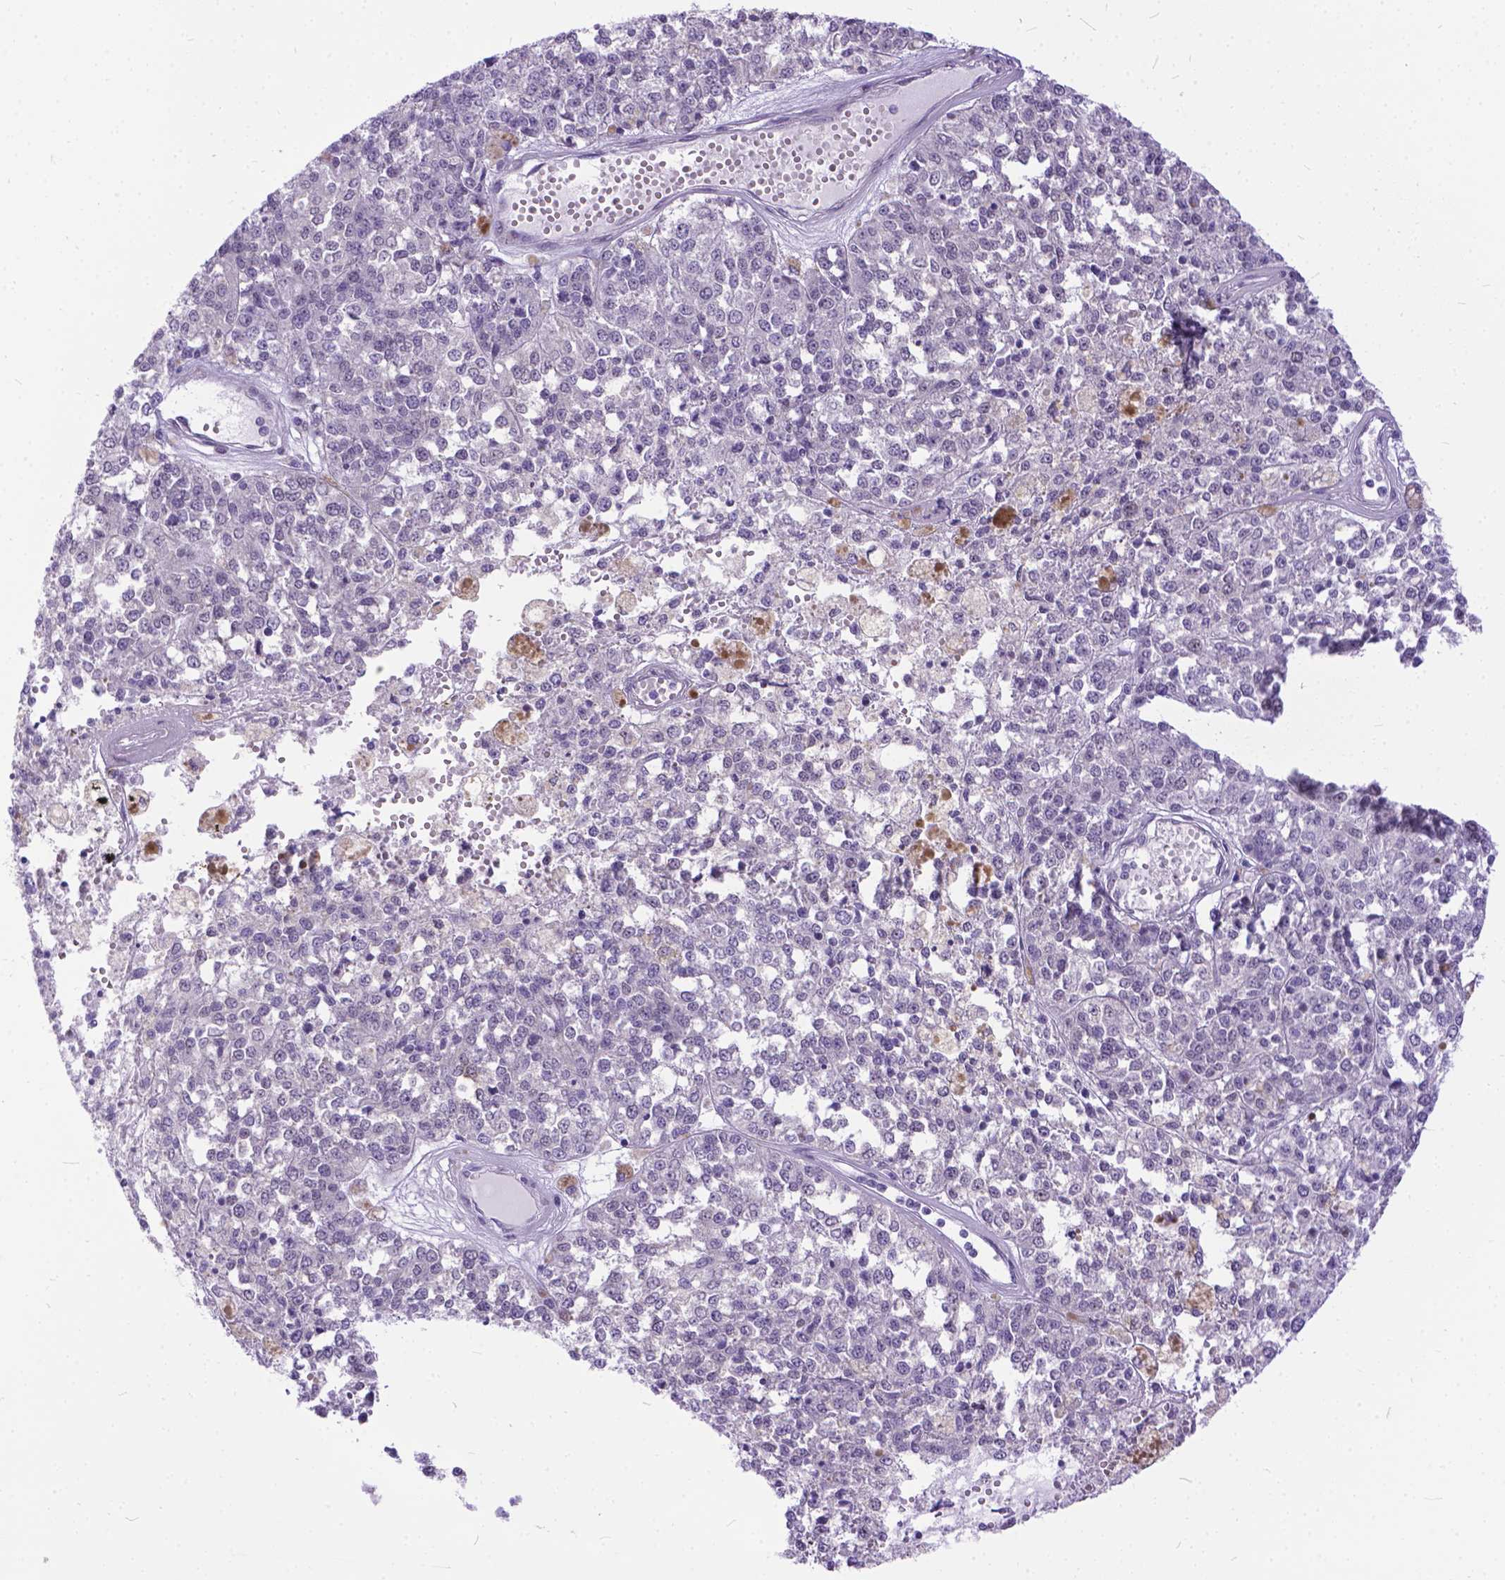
{"staining": {"intensity": "negative", "quantity": "none", "location": "none"}, "tissue": "melanoma", "cell_type": "Tumor cells", "image_type": "cancer", "snomed": [{"axis": "morphology", "description": "Malignant melanoma, Metastatic site"}, {"axis": "topography", "description": "Lymph node"}], "caption": "The immunohistochemistry (IHC) image has no significant expression in tumor cells of malignant melanoma (metastatic site) tissue.", "gene": "FAM124B", "patient": {"sex": "female", "age": 64}}